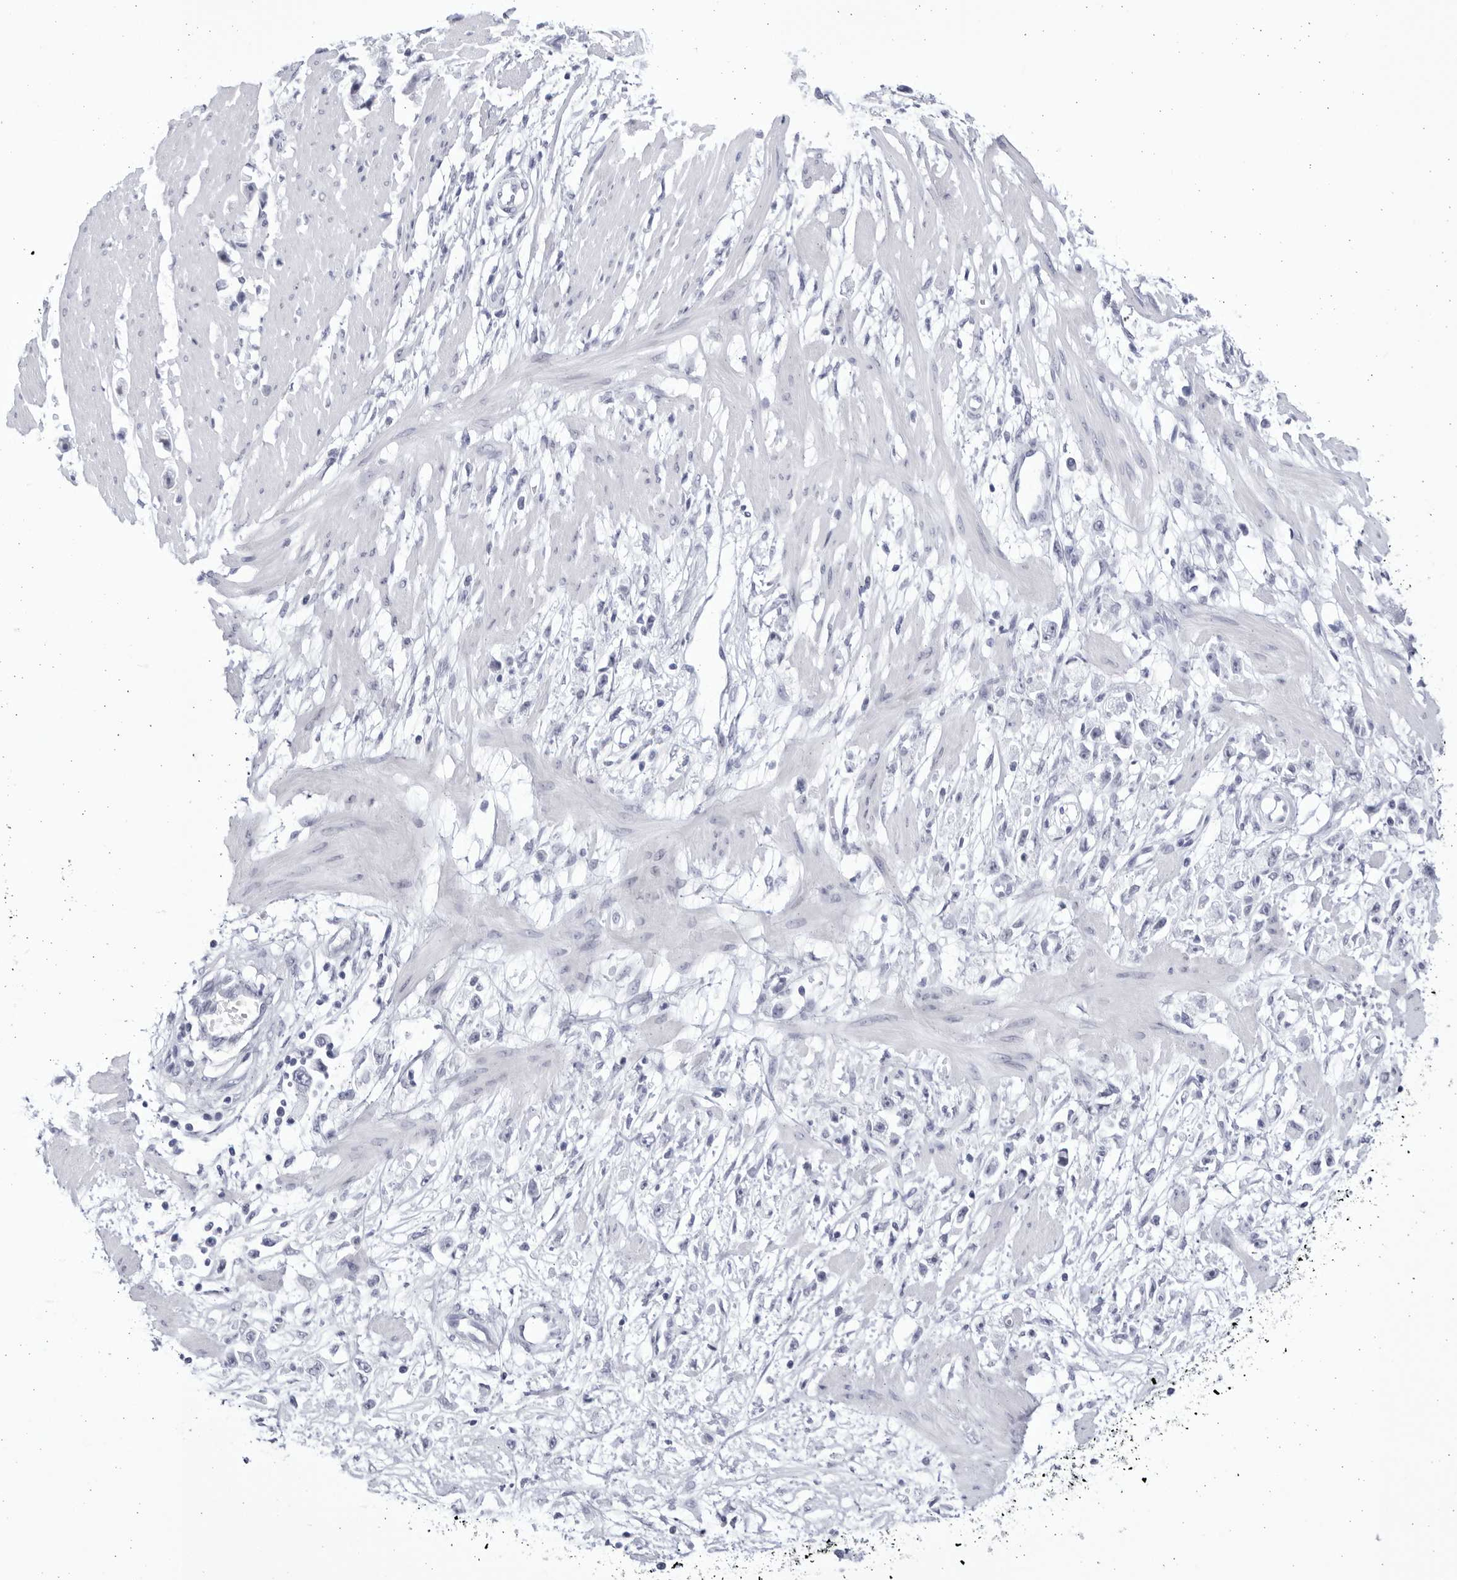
{"staining": {"intensity": "negative", "quantity": "none", "location": "none"}, "tissue": "stomach cancer", "cell_type": "Tumor cells", "image_type": "cancer", "snomed": [{"axis": "morphology", "description": "Adenocarcinoma, NOS"}, {"axis": "topography", "description": "Stomach"}], "caption": "Immunohistochemistry photomicrograph of human adenocarcinoma (stomach) stained for a protein (brown), which reveals no staining in tumor cells. The staining was performed using DAB to visualize the protein expression in brown, while the nuclei were stained in blue with hematoxylin (Magnification: 20x).", "gene": "CCDC181", "patient": {"sex": "female", "age": 59}}